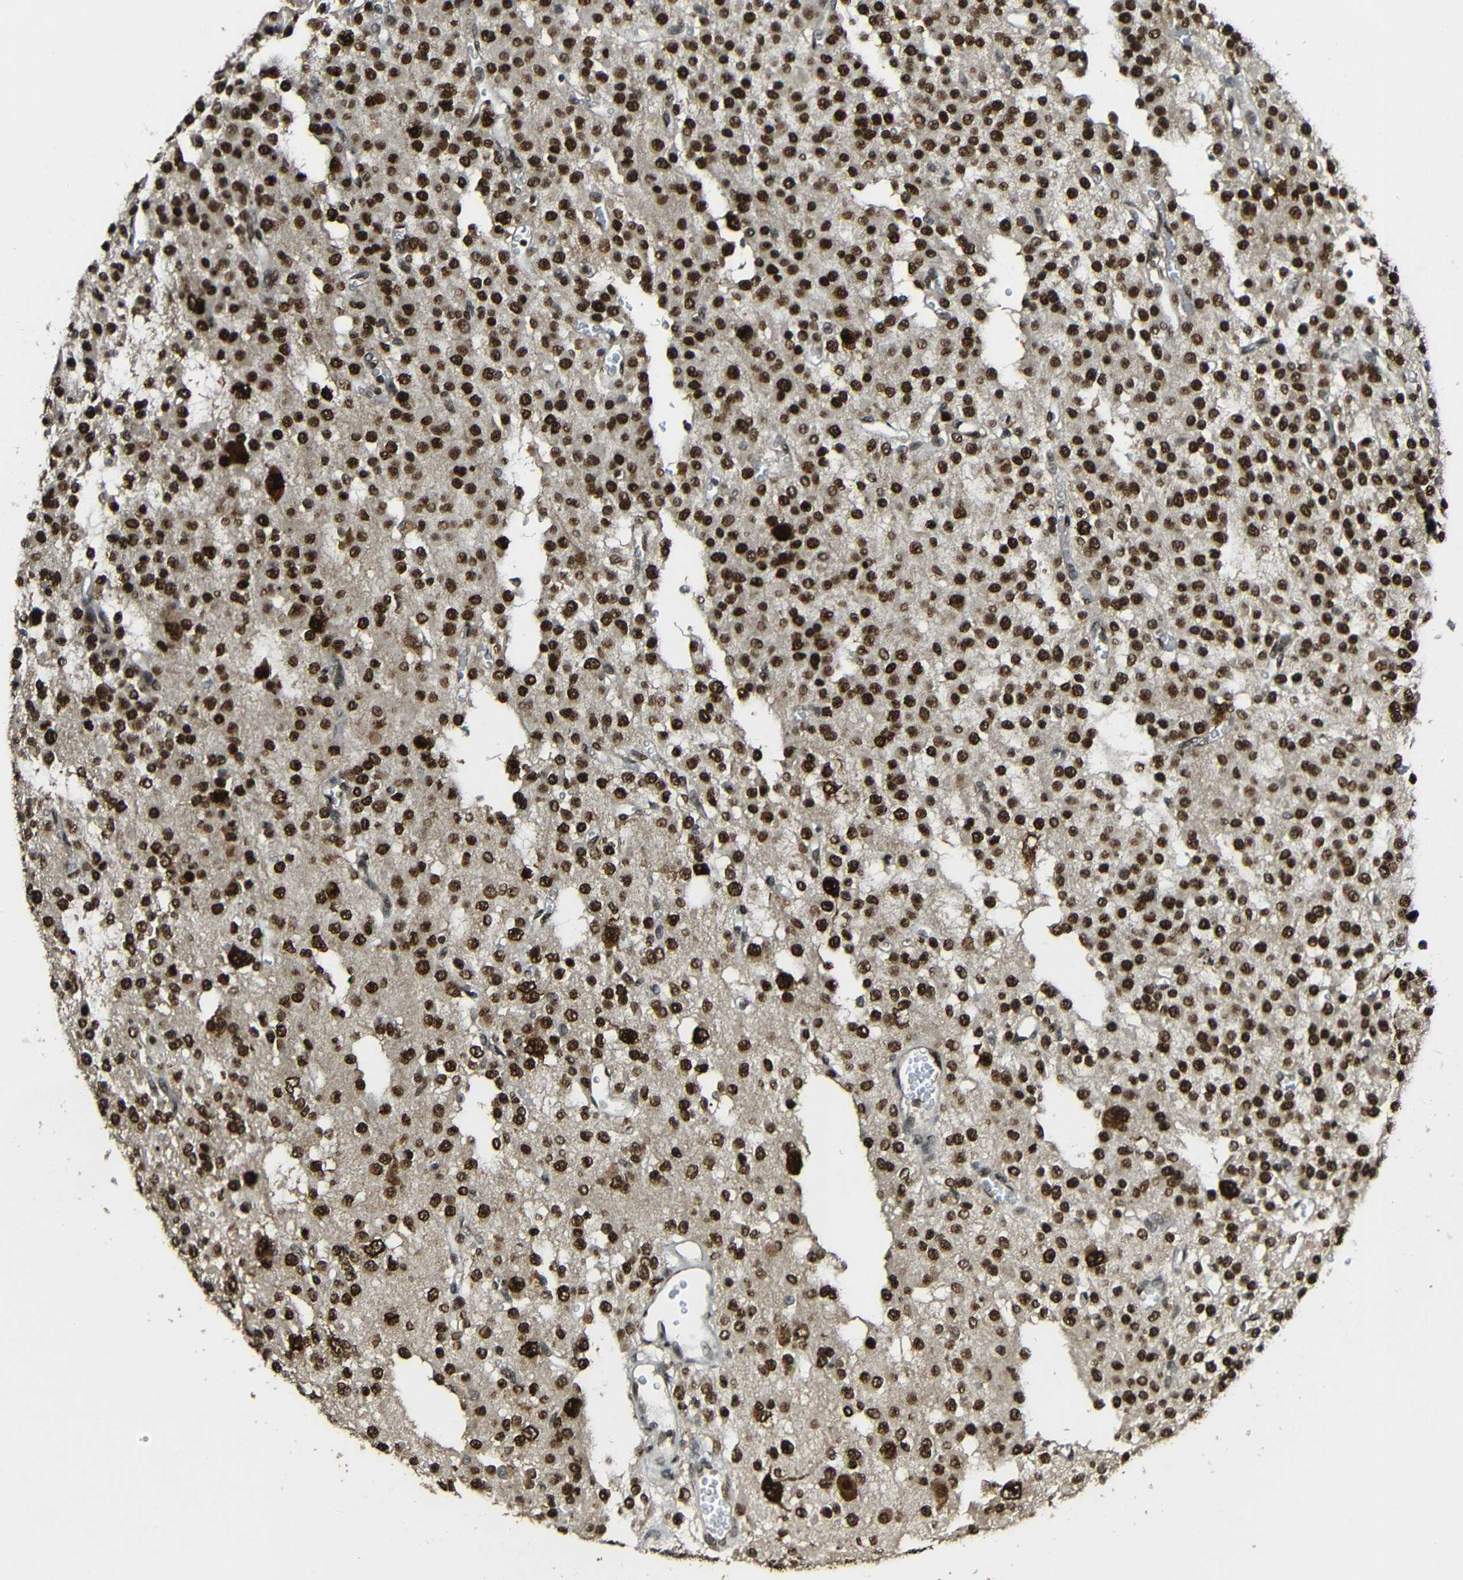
{"staining": {"intensity": "strong", "quantity": ">75%", "location": "cytoplasmic/membranous,nuclear"}, "tissue": "glioma", "cell_type": "Tumor cells", "image_type": "cancer", "snomed": [{"axis": "morphology", "description": "Glioma, malignant, Low grade"}, {"axis": "topography", "description": "Brain"}], "caption": "Approximately >75% of tumor cells in glioma demonstrate strong cytoplasmic/membranous and nuclear protein positivity as visualized by brown immunohistochemical staining.", "gene": "PSIP1", "patient": {"sex": "male", "age": 38}}